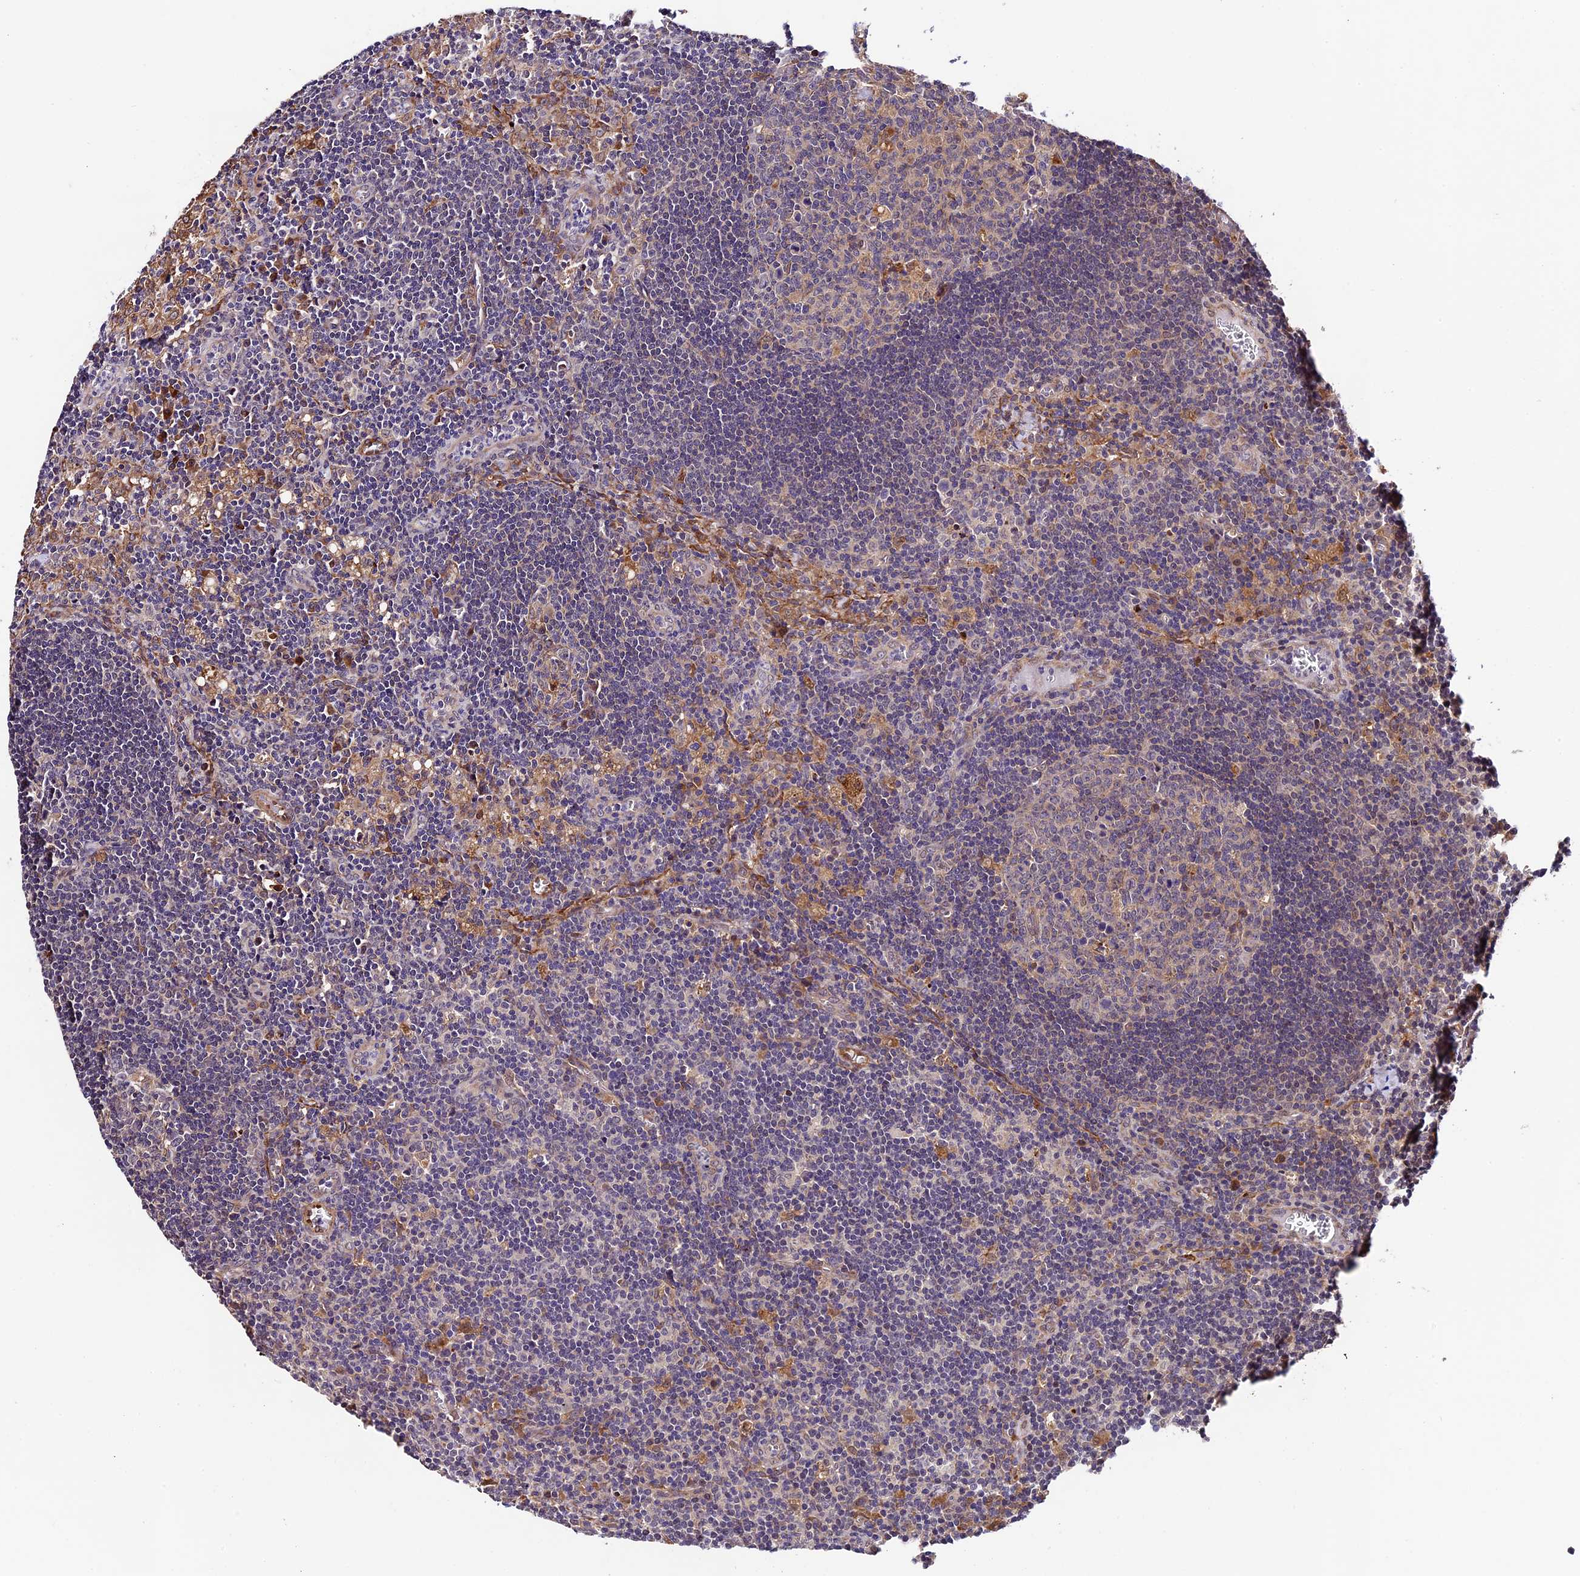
{"staining": {"intensity": "weak", "quantity": "25%-75%", "location": "cytoplasmic/membranous"}, "tissue": "lymph node", "cell_type": "Germinal center cells", "image_type": "normal", "snomed": [{"axis": "morphology", "description": "Normal tissue, NOS"}, {"axis": "topography", "description": "Lymph node"}], "caption": "Immunohistochemical staining of benign lymph node shows 25%-75% levels of weak cytoplasmic/membranous protein positivity in about 25%-75% of germinal center cells.", "gene": "LSM7", "patient": {"sex": "male", "age": 58}}